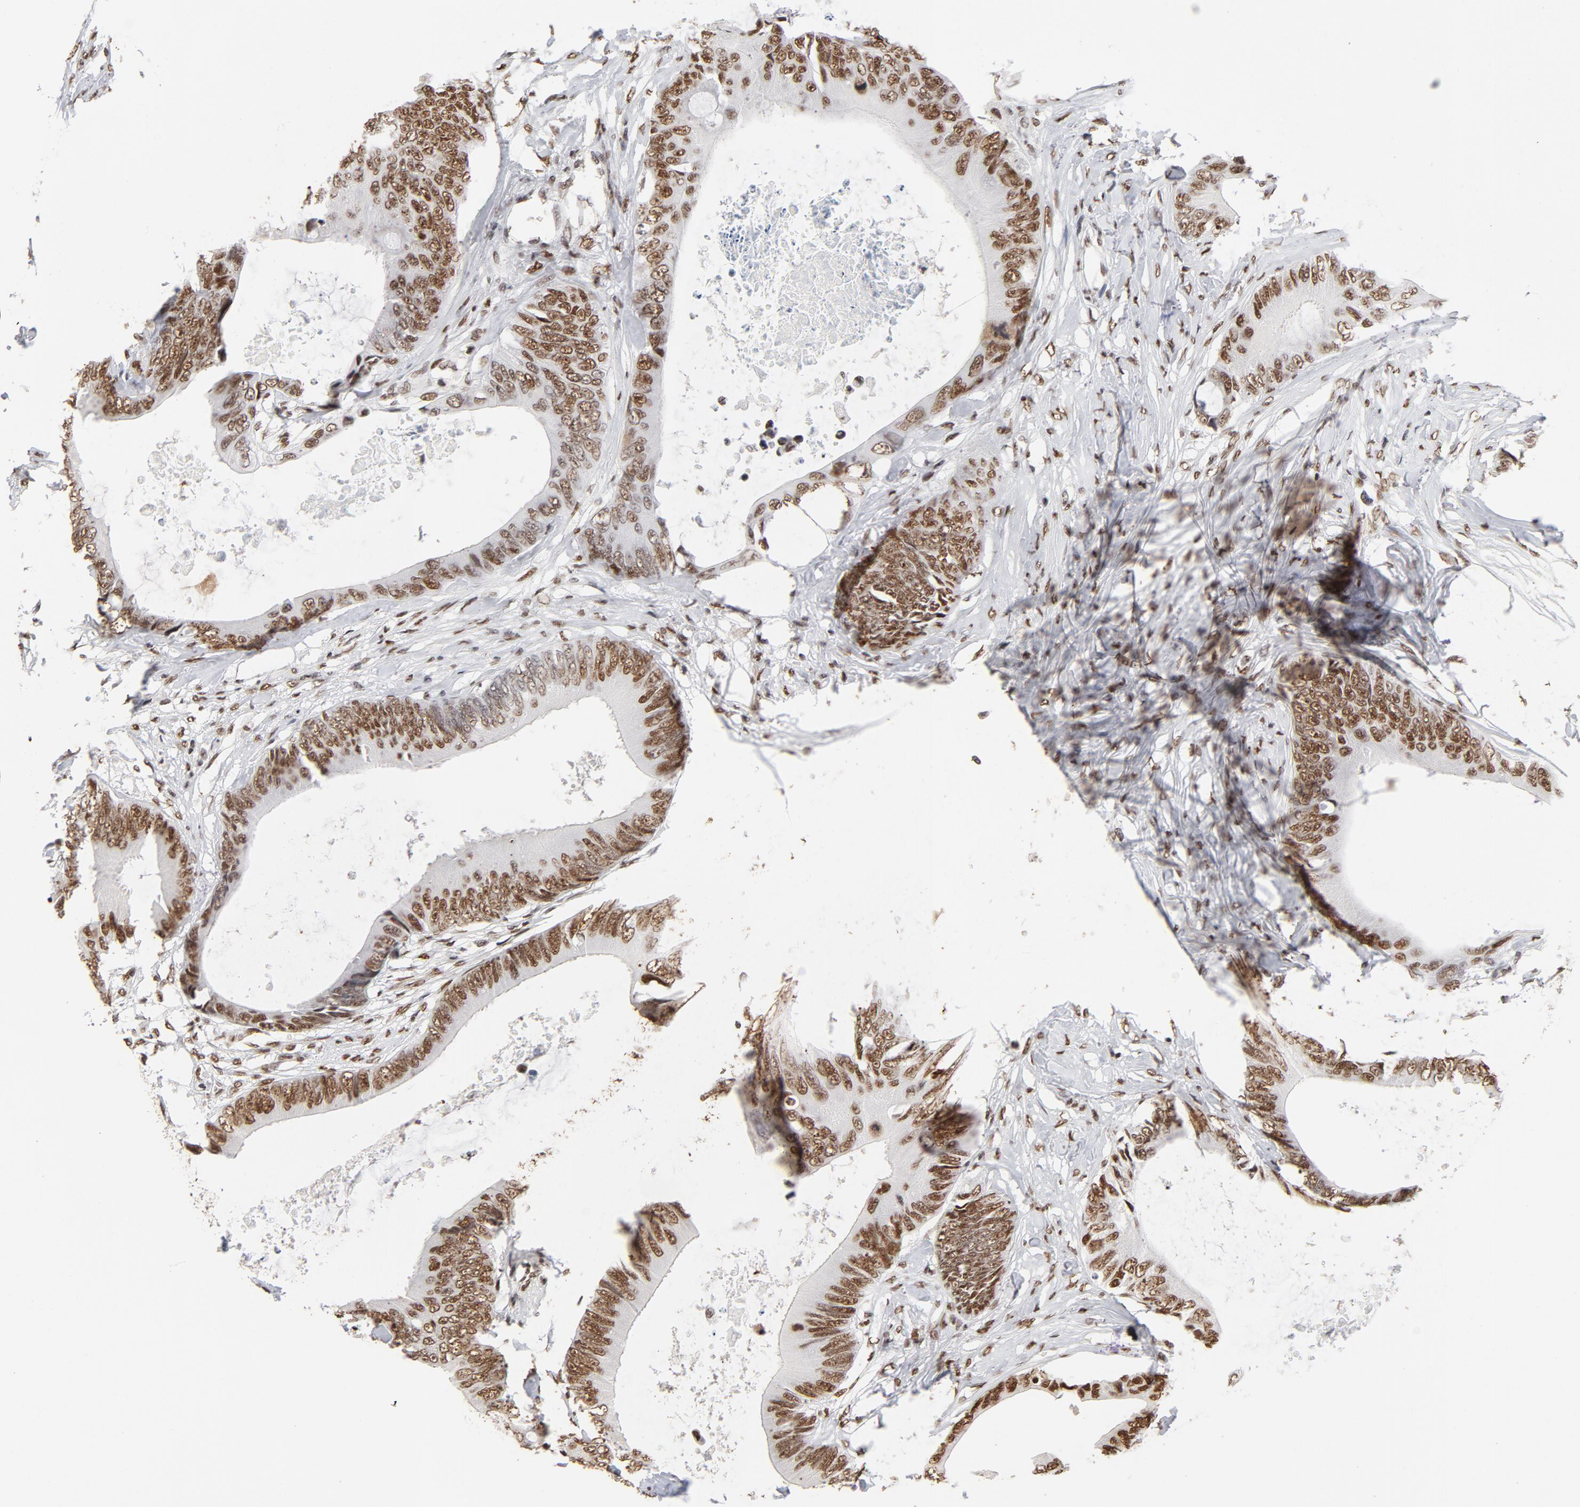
{"staining": {"intensity": "moderate", "quantity": ">75%", "location": "nuclear"}, "tissue": "colorectal cancer", "cell_type": "Tumor cells", "image_type": "cancer", "snomed": [{"axis": "morphology", "description": "Normal tissue, NOS"}, {"axis": "morphology", "description": "Adenocarcinoma, NOS"}, {"axis": "topography", "description": "Rectum"}, {"axis": "topography", "description": "Peripheral nerve tissue"}], "caption": "Human colorectal adenocarcinoma stained for a protein (brown) demonstrates moderate nuclear positive expression in about >75% of tumor cells.", "gene": "TP53BP1", "patient": {"sex": "female", "age": 77}}